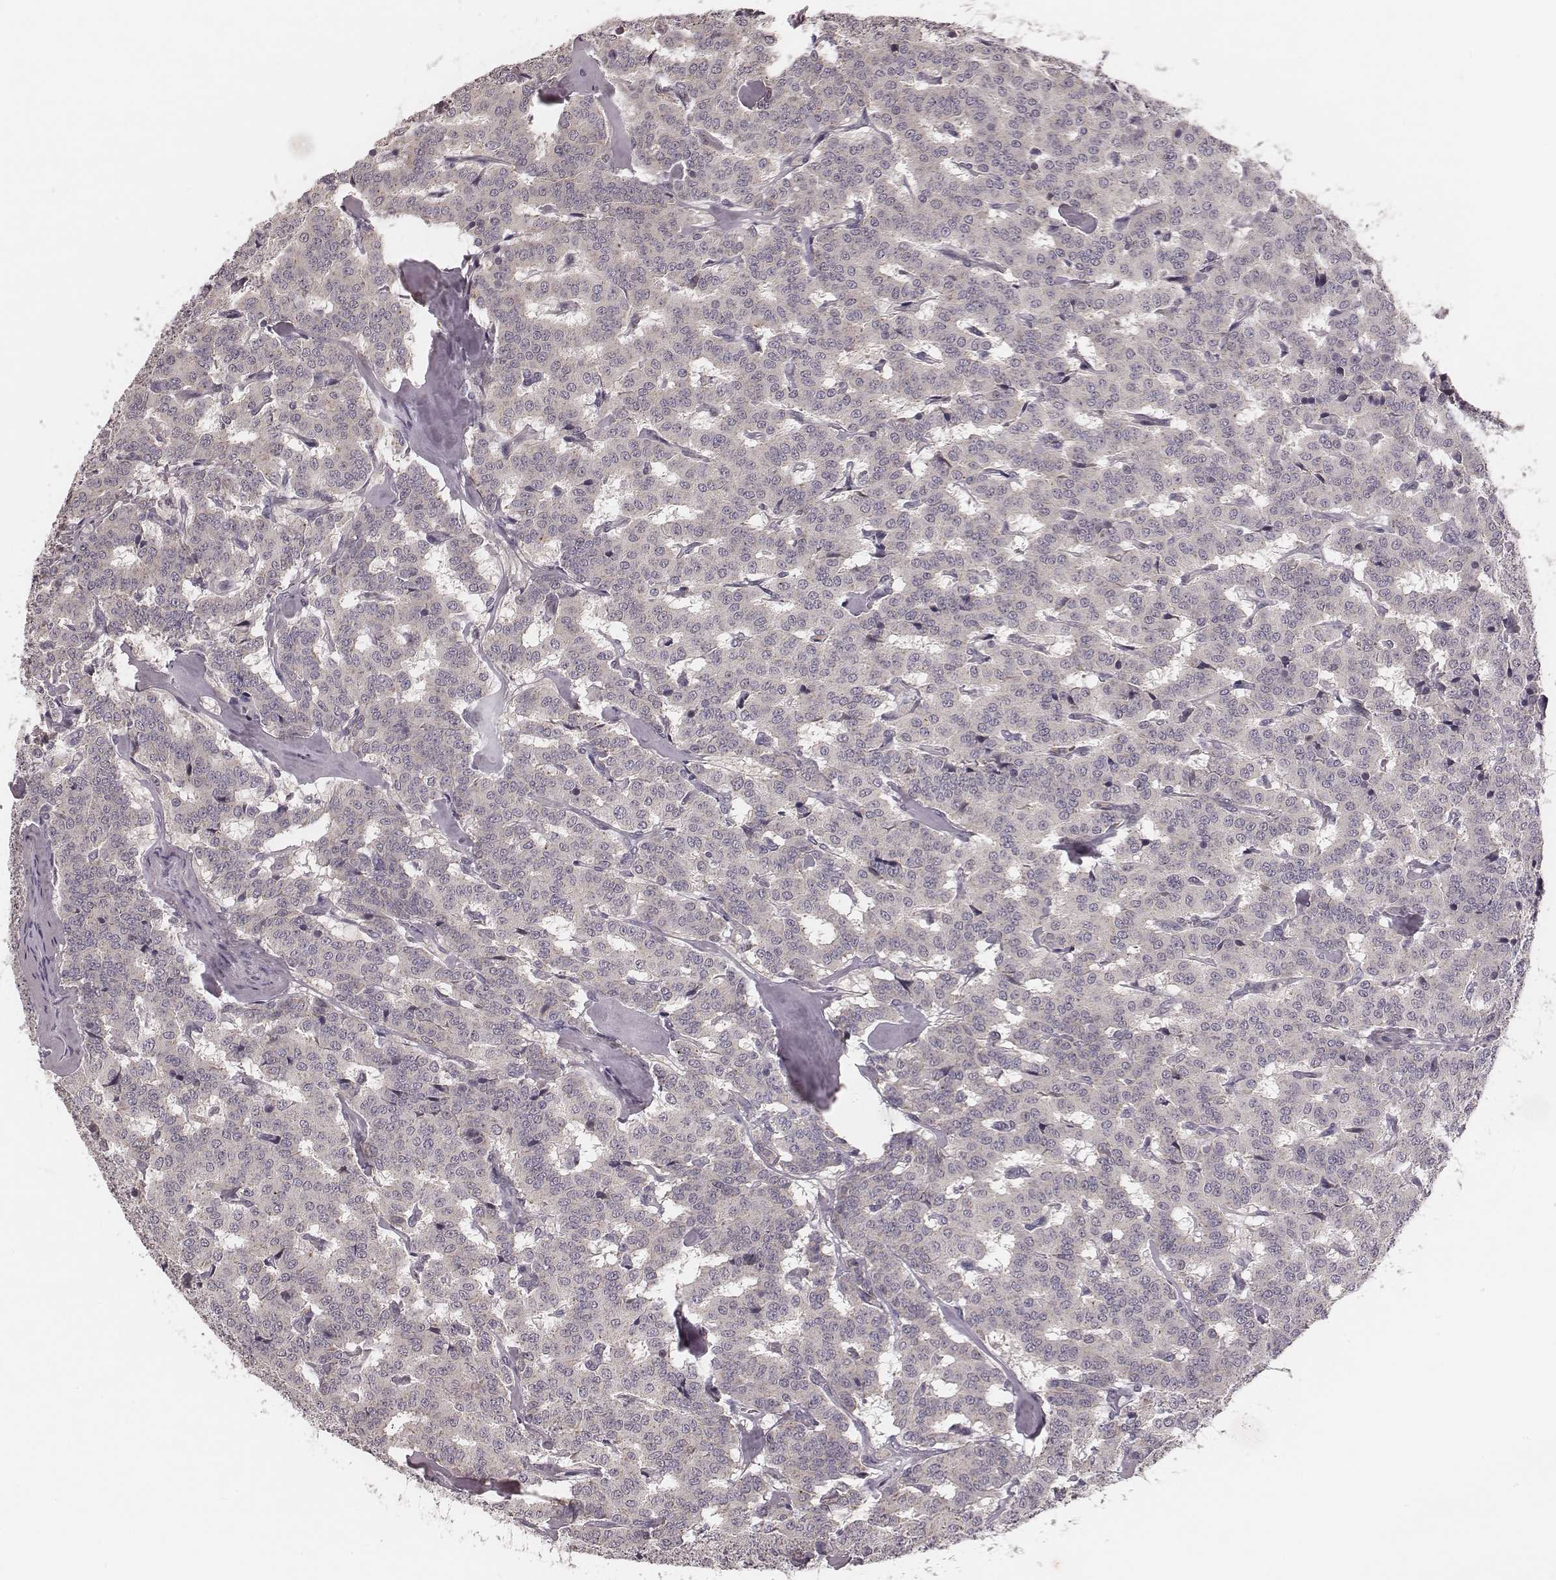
{"staining": {"intensity": "weak", "quantity": "<25%", "location": "cytoplasmic/membranous"}, "tissue": "carcinoid", "cell_type": "Tumor cells", "image_type": "cancer", "snomed": [{"axis": "morphology", "description": "Carcinoid, malignant, NOS"}, {"axis": "topography", "description": "Lung"}], "caption": "Immunohistochemistry (IHC) micrograph of carcinoid stained for a protein (brown), which exhibits no staining in tumor cells. The staining was performed using DAB (3,3'-diaminobenzidine) to visualize the protein expression in brown, while the nuclei were stained in blue with hematoxylin (Magnification: 20x).", "gene": "P2RX5", "patient": {"sex": "female", "age": 46}}